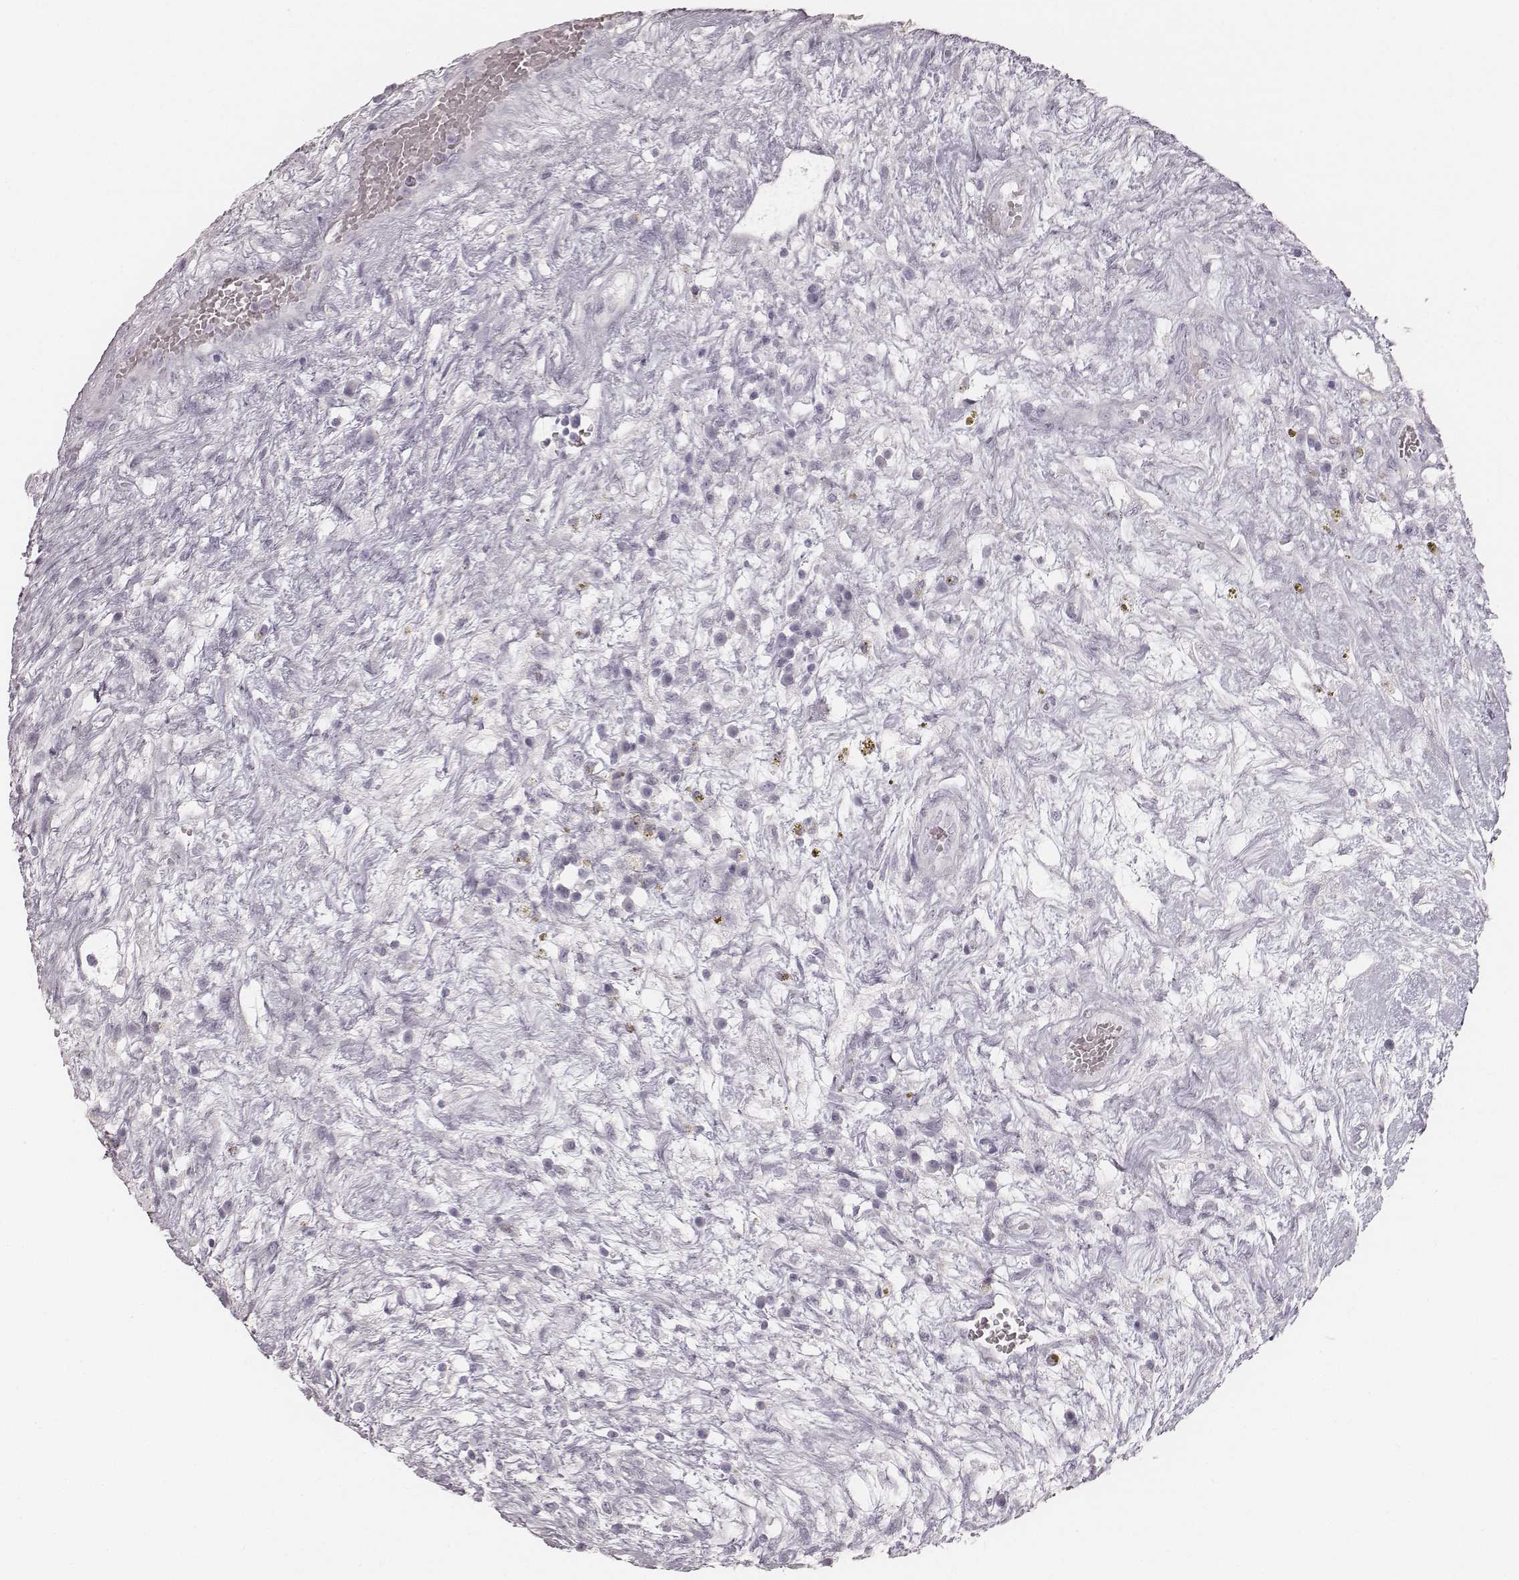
{"staining": {"intensity": "negative", "quantity": "none", "location": "none"}, "tissue": "testis cancer", "cell_type": "Tumor cells", "image_type": "cancer", "snomed": [{"axis": "morphology", "description": "Normal tissue, NOS"}, {"axis": "morphology", "description": "Carcinoma, Embryonal, NOS"}, {"axis": "topography", "description": "Testis"}], "caption": "This is an IHC micrograph of human testis embryonal carcinoma. There is no positivity in tumor cells.", "gene": "KRT34", "patient": {"sex": "male", "age": 32}}